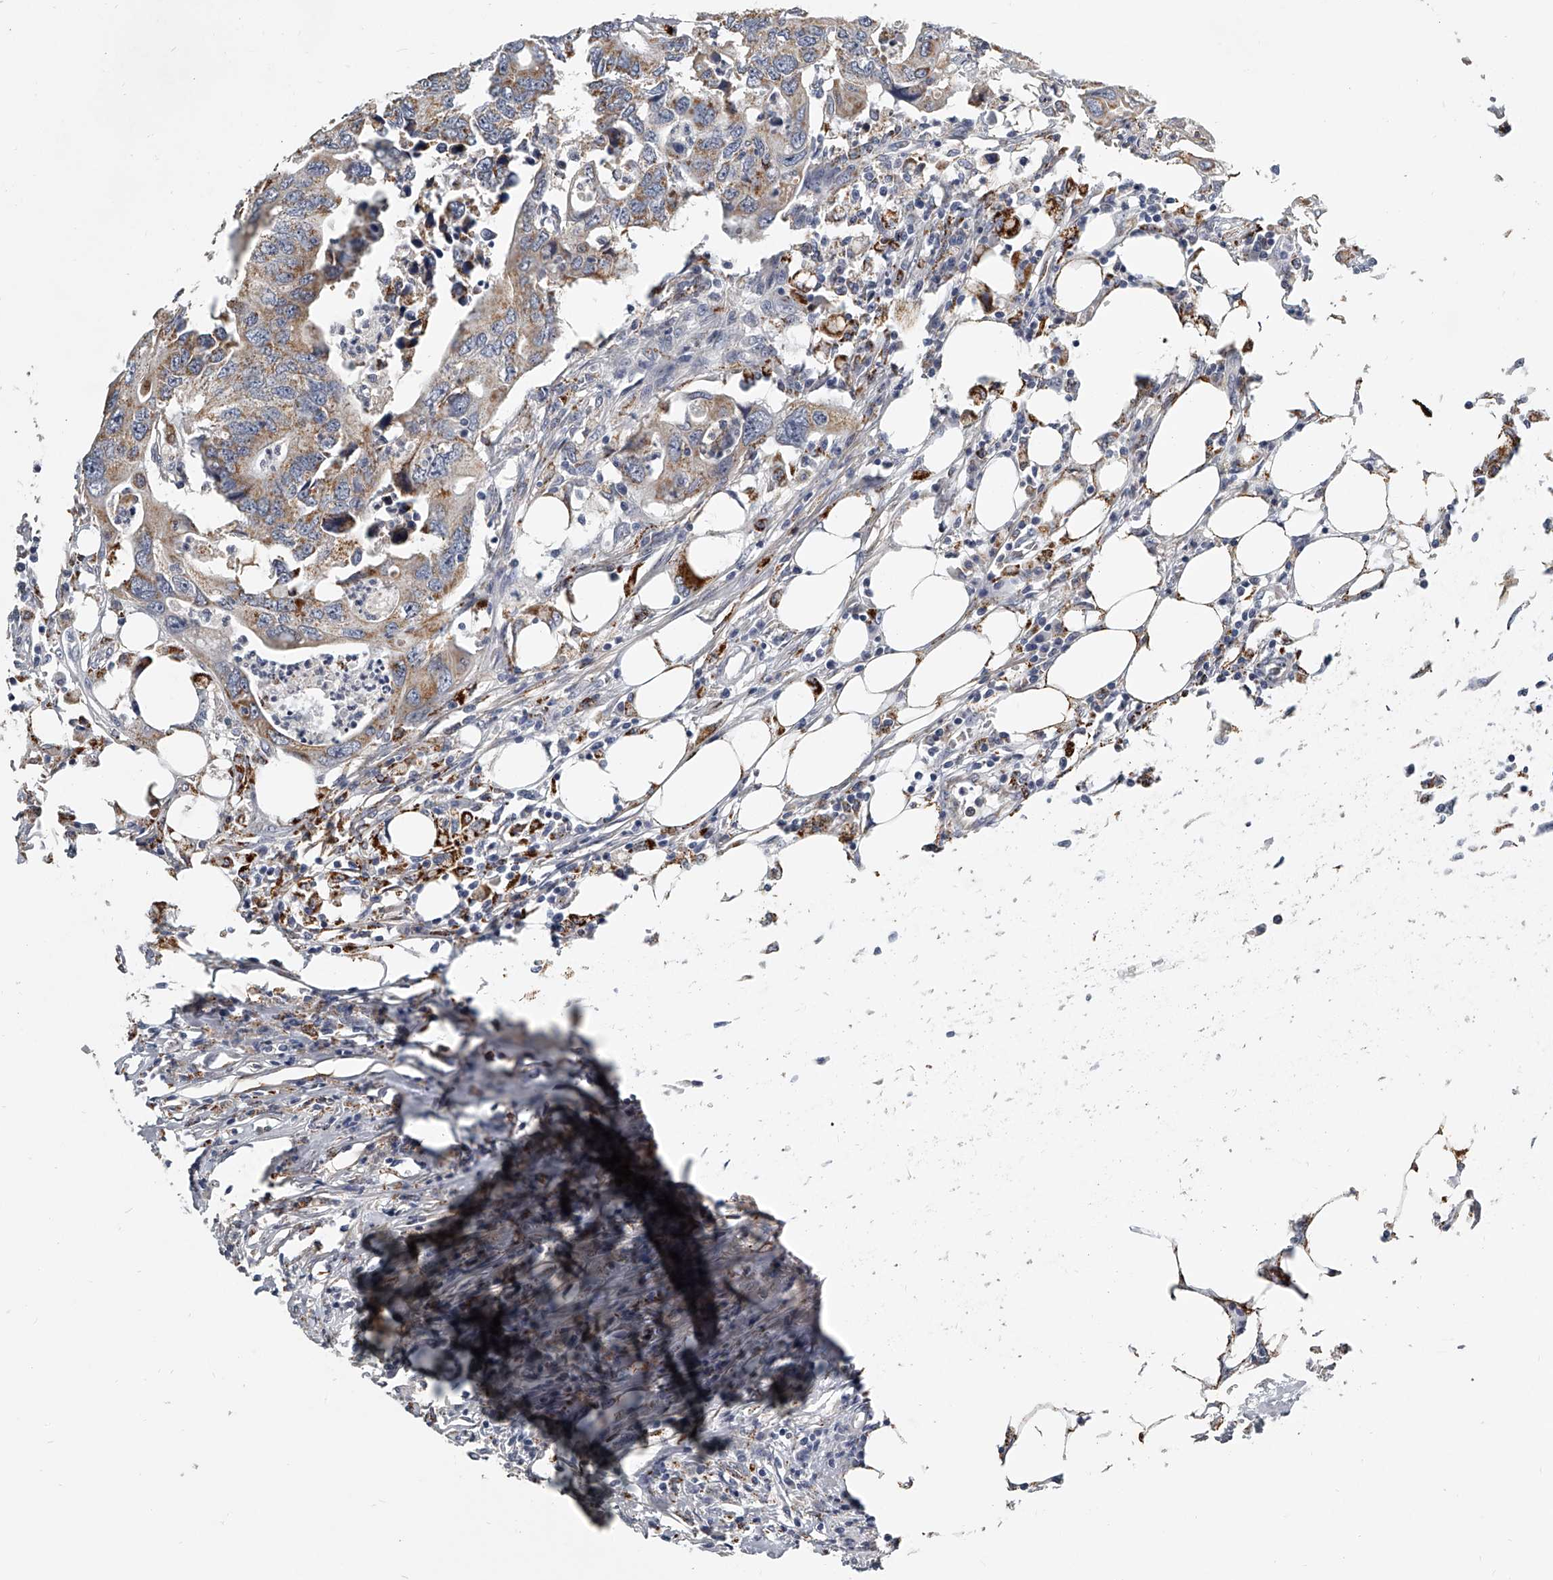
{"staining": {"intensity": "moderate", "quantity": ">75%", "location": "cytoplasmic/membranous"}, "tissue": "colorectal cancer", "cell_type": "Tumor cells", "image_type": "cancer", "snomed": [{"axis": "morphology", "description": "Adenocarcinoma, NOS"}, {"axis": "topography", "description": "Colon"}], "caption": "Human adenocarcinoma (colorectal) stained with a protein marker displays moderate staining in tumor cells.", "gene": "KLHL7", "patient": {"sex": "male", "age": 71}}